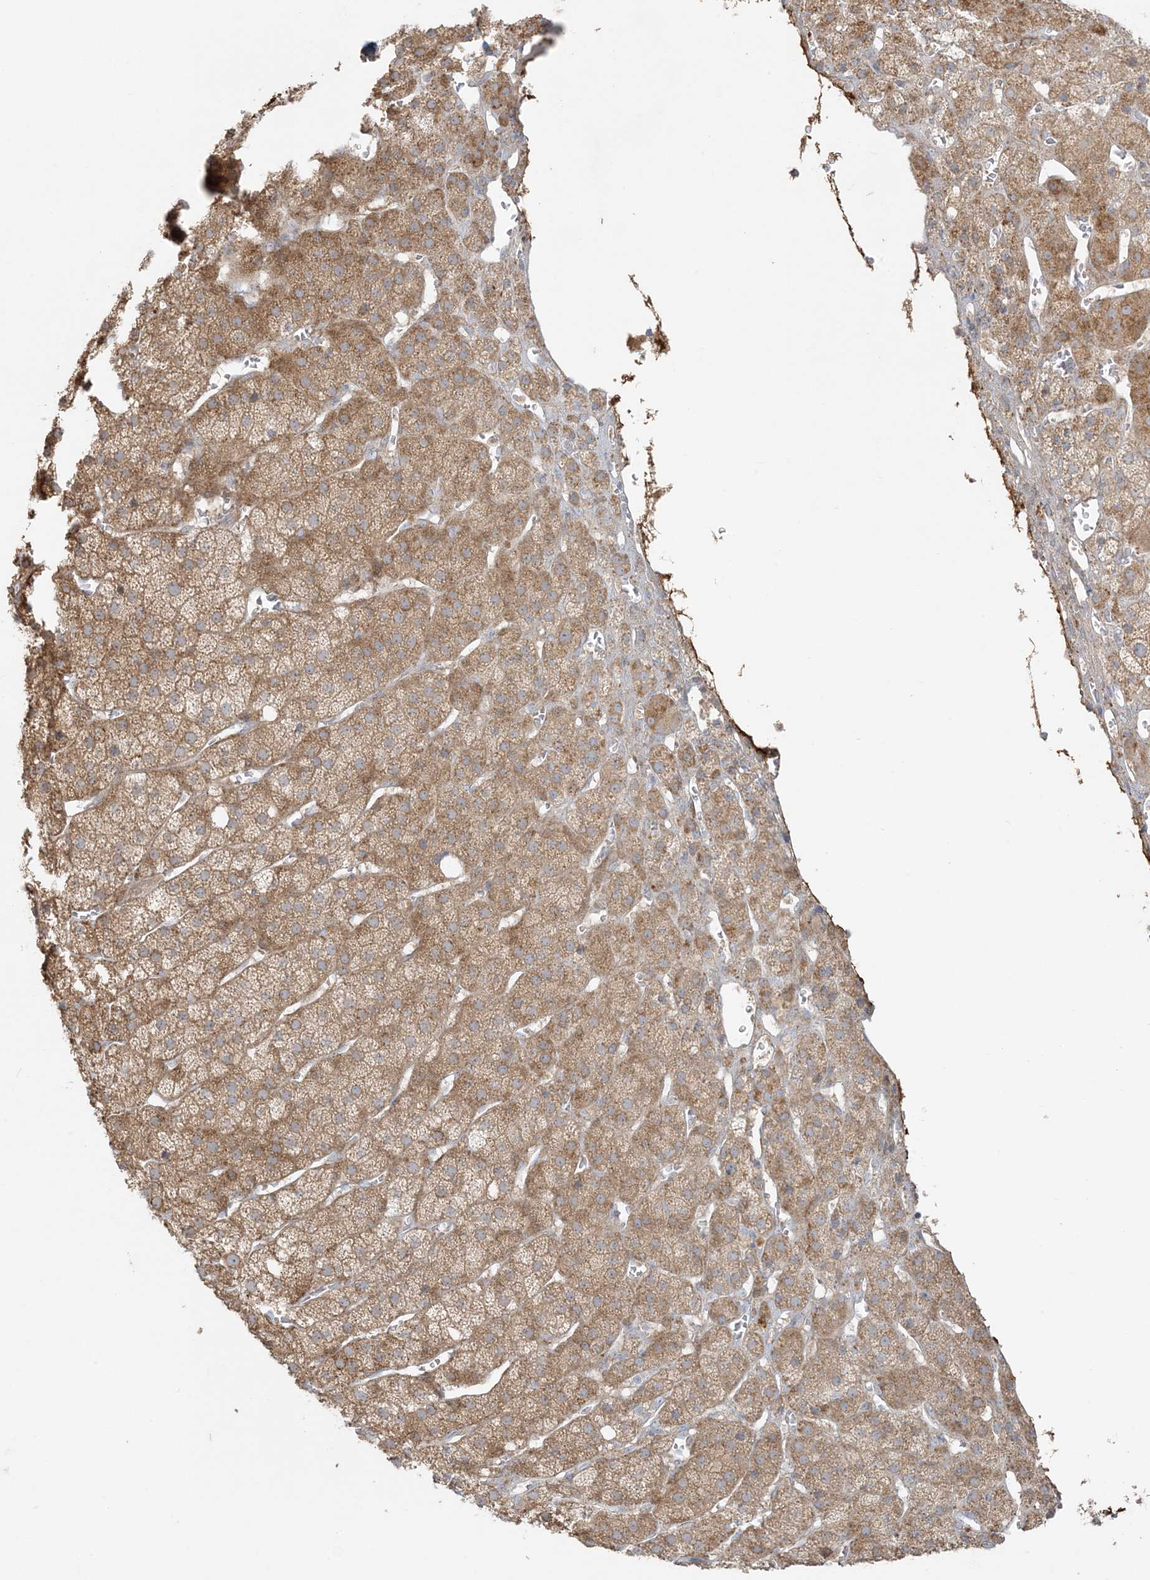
{"staining": {"intensity": "moderate", "quantity": "25%-75%", "location": "cytoplasmic/membranous"}, "tissue": "adrenal gland", "cell_type": "Glandular cells", "image_type": "normal", "snomed": [{"axis": "morphology", "description": "Normal tissue, NOS"}, {"axis": "topography", "description": "Adrenal gland"}], "caption": "DAB (3,3'-diaminobenzidine) immunohistochemical staining of benign adrenal gland displays moderate cytoplasmic/membranous protein staining in approximately 25%-75% of glandular cells.", "gene": "ZNF263", "patient": {"sex": "female", "age": 57}}